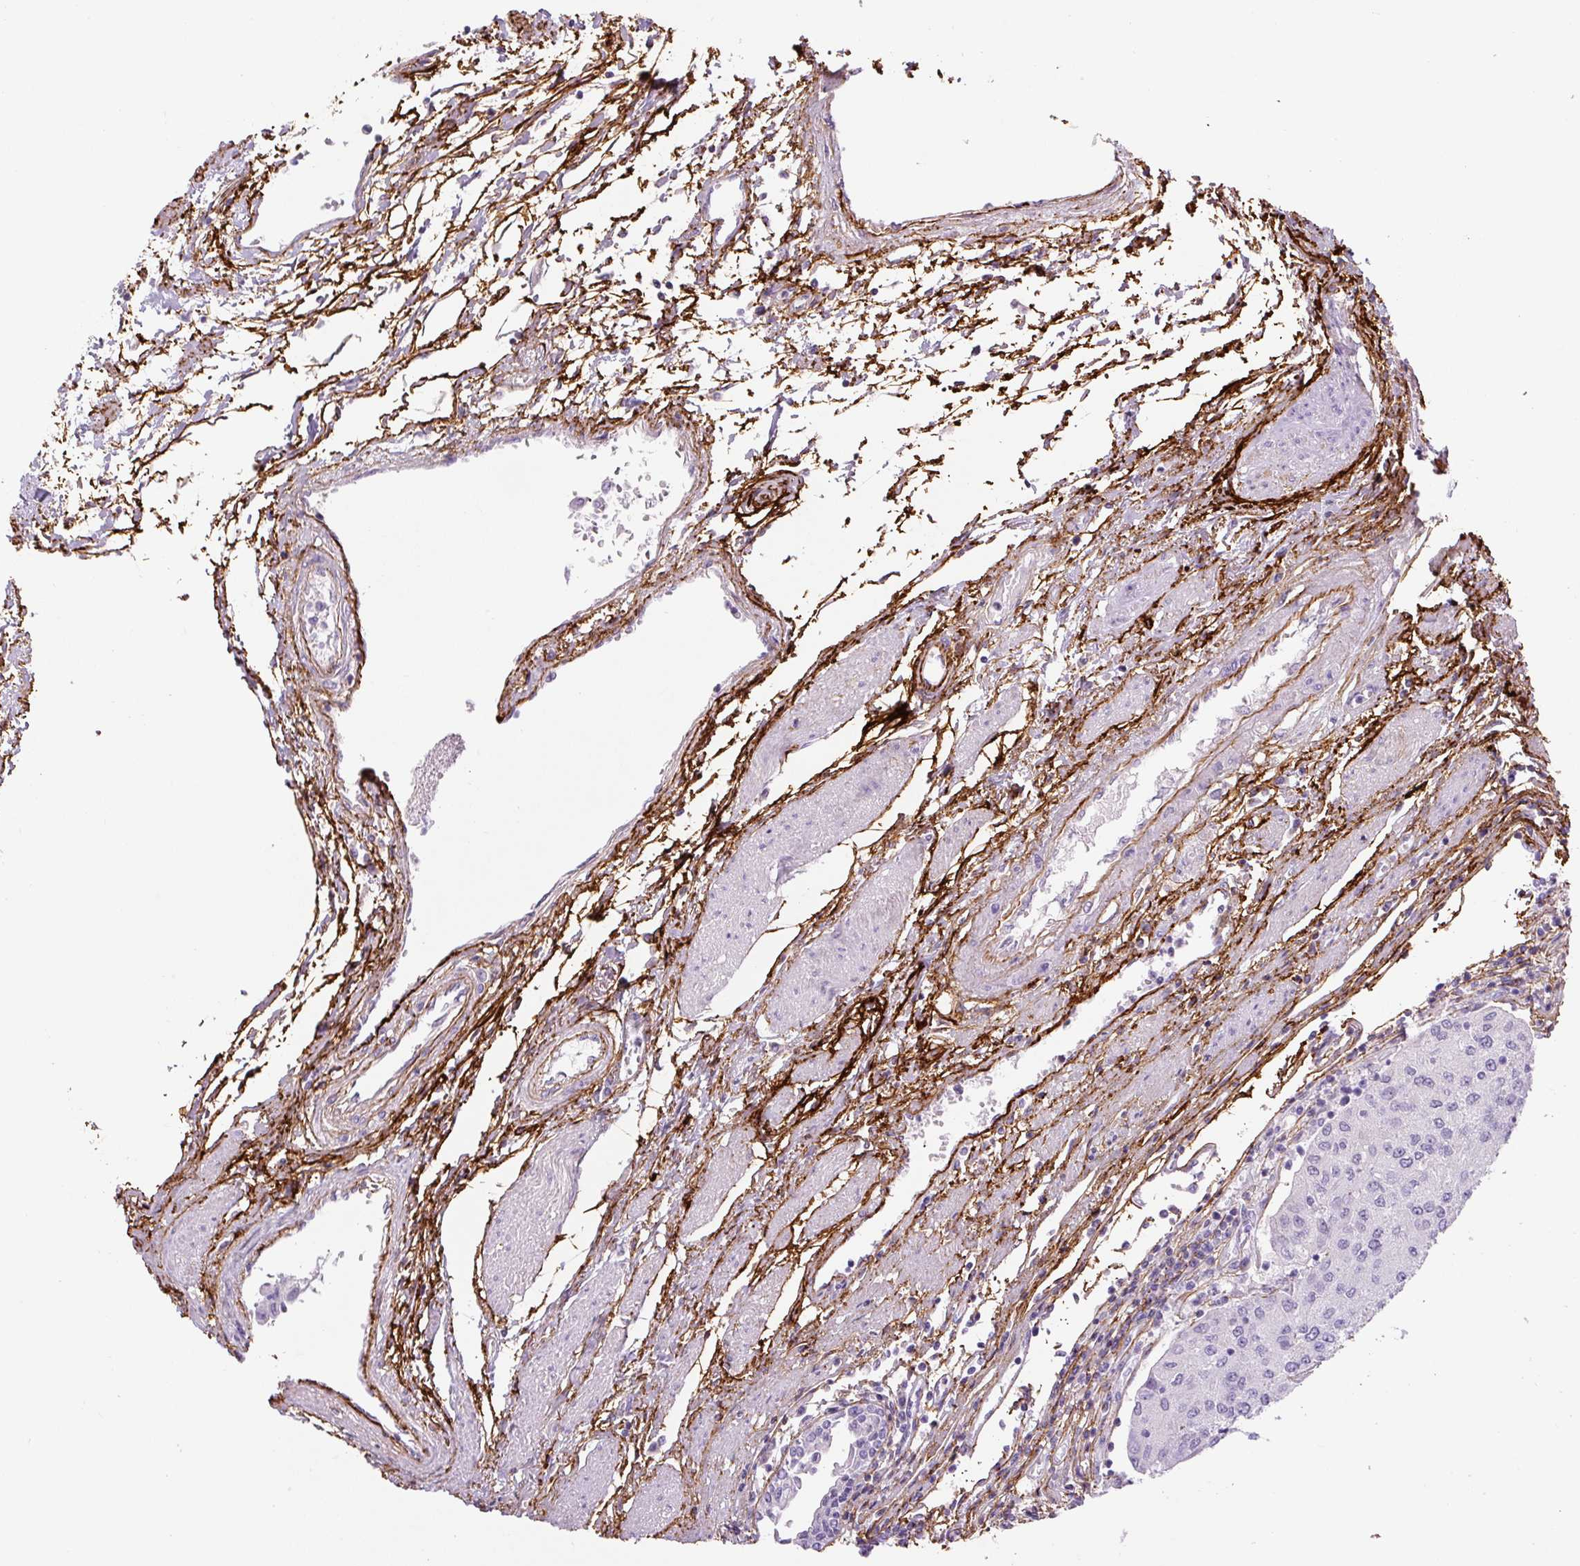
{"staining": {"intensity": "negative", "quantity": "none", "location": "none"}, "tissue": "urothelial cancer", "cell_type": "Tumor cells", "image_type": "cancer", "snomed": [{"axis": "morphology", "description": "Urothelial carcinoma, High grade"}, {"axis": "topography", "description": "Urinary bladder"}], "caption": "Immunohistochemistry (IHC) photomicrograph of neoplastic tissue: urothelial cancer stained with DAB demonstrates no significant protein positivity in tumor cells.", "gene": "FBN1", "patient": {"sex": "female", "age": 85}}